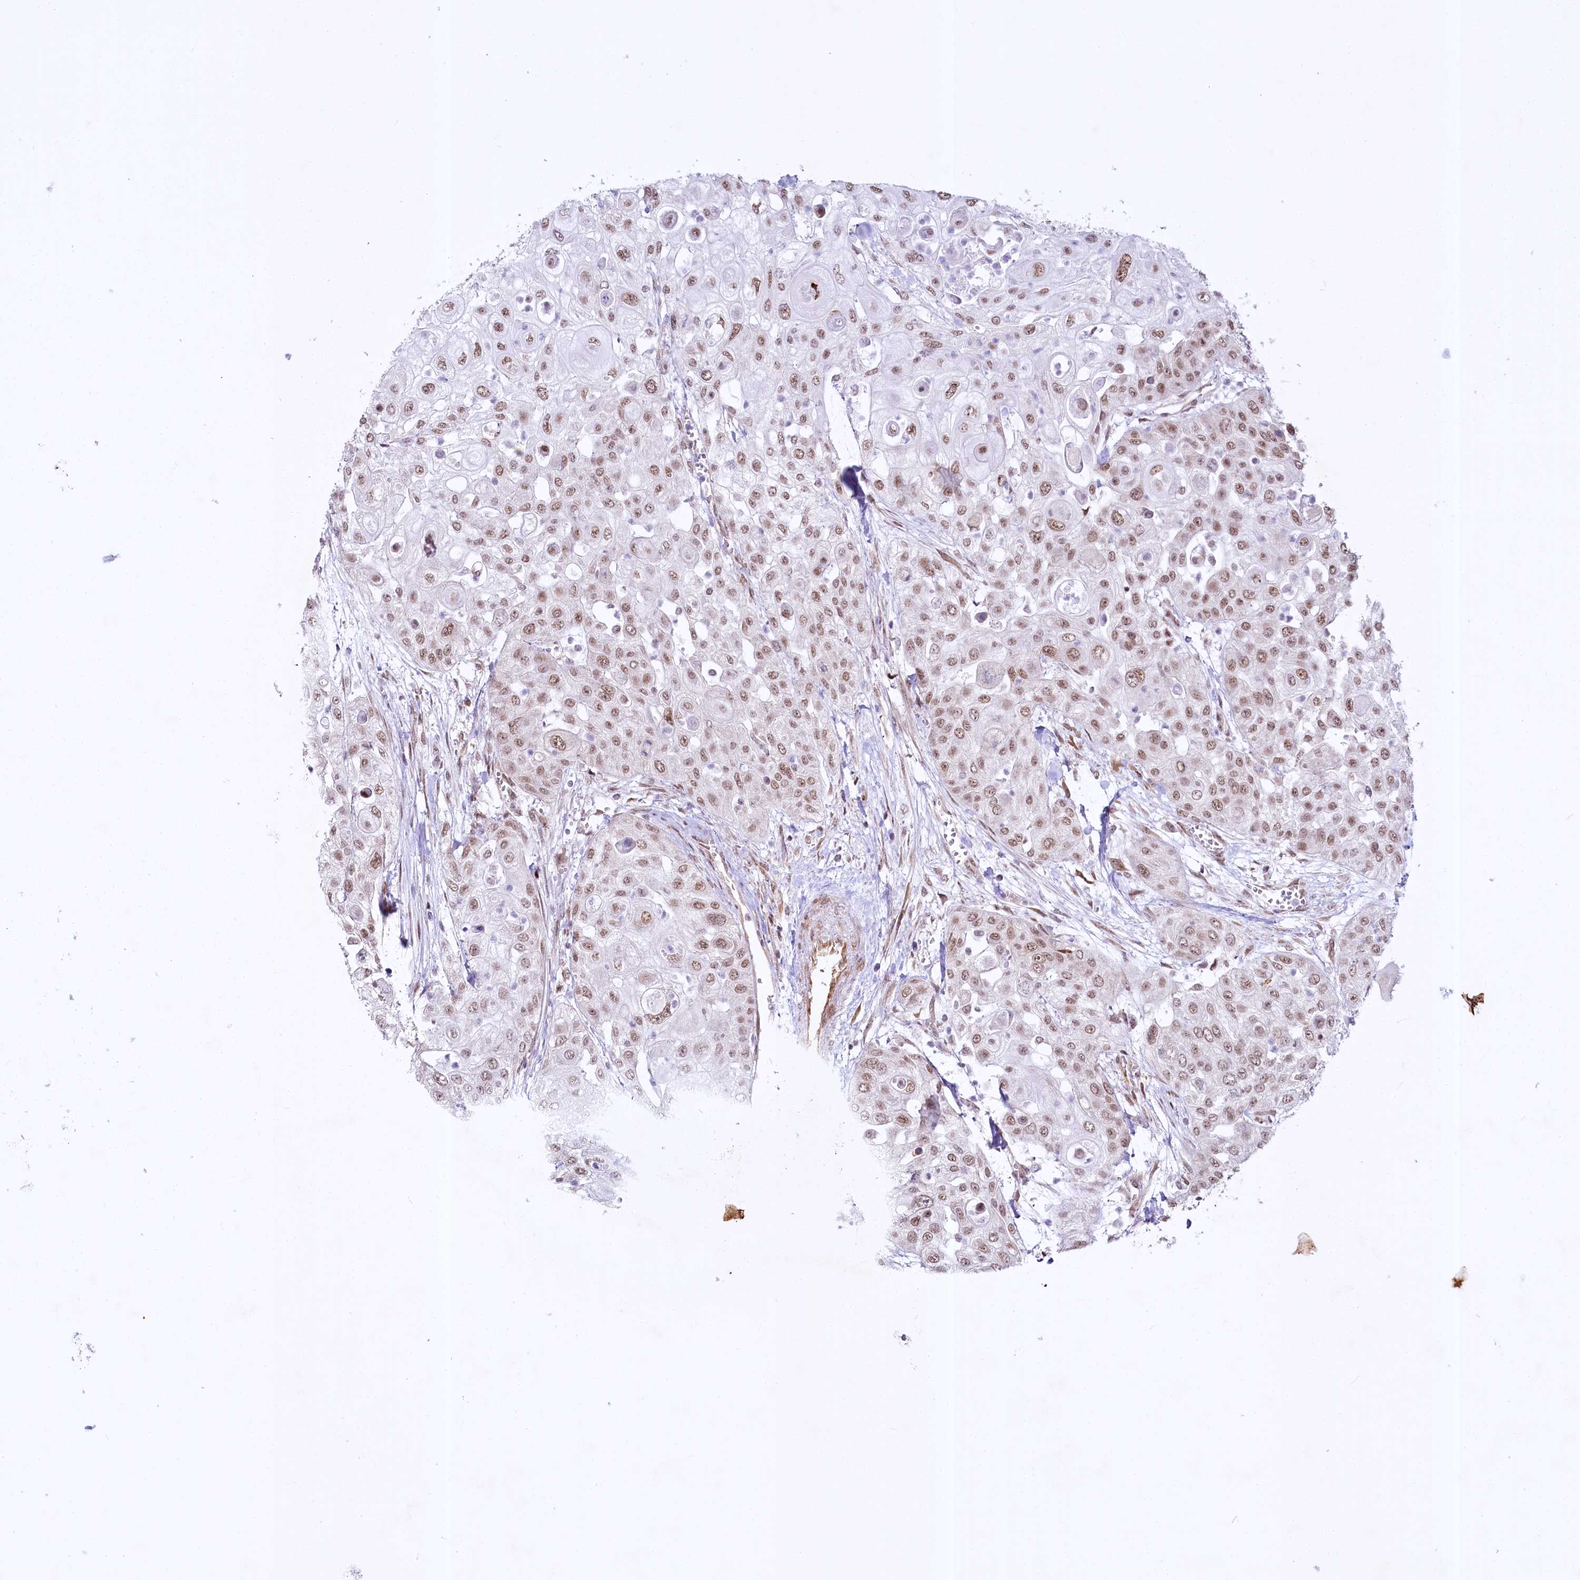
{"staining": {"intensity": "moderate", "quantity": ">75%", "location": "nuclear"}, "tissue": "urothelial cancer", "cell_type": "Tumor cells", "image_type": "cancer", "snomed": [{"axis": "morphology", "description": "Urothelial carcinoma, High grade"}, {"axis": "topography", "description": "Urinary bladder"}], "caption": "Brown immunohistochemical staining in human urothelial cancer exhibits moderate nuclear positivity in approximately >75% of tumor cells.", "gene": "YBX3", "patient": {"sex": "female", "age": 79}}